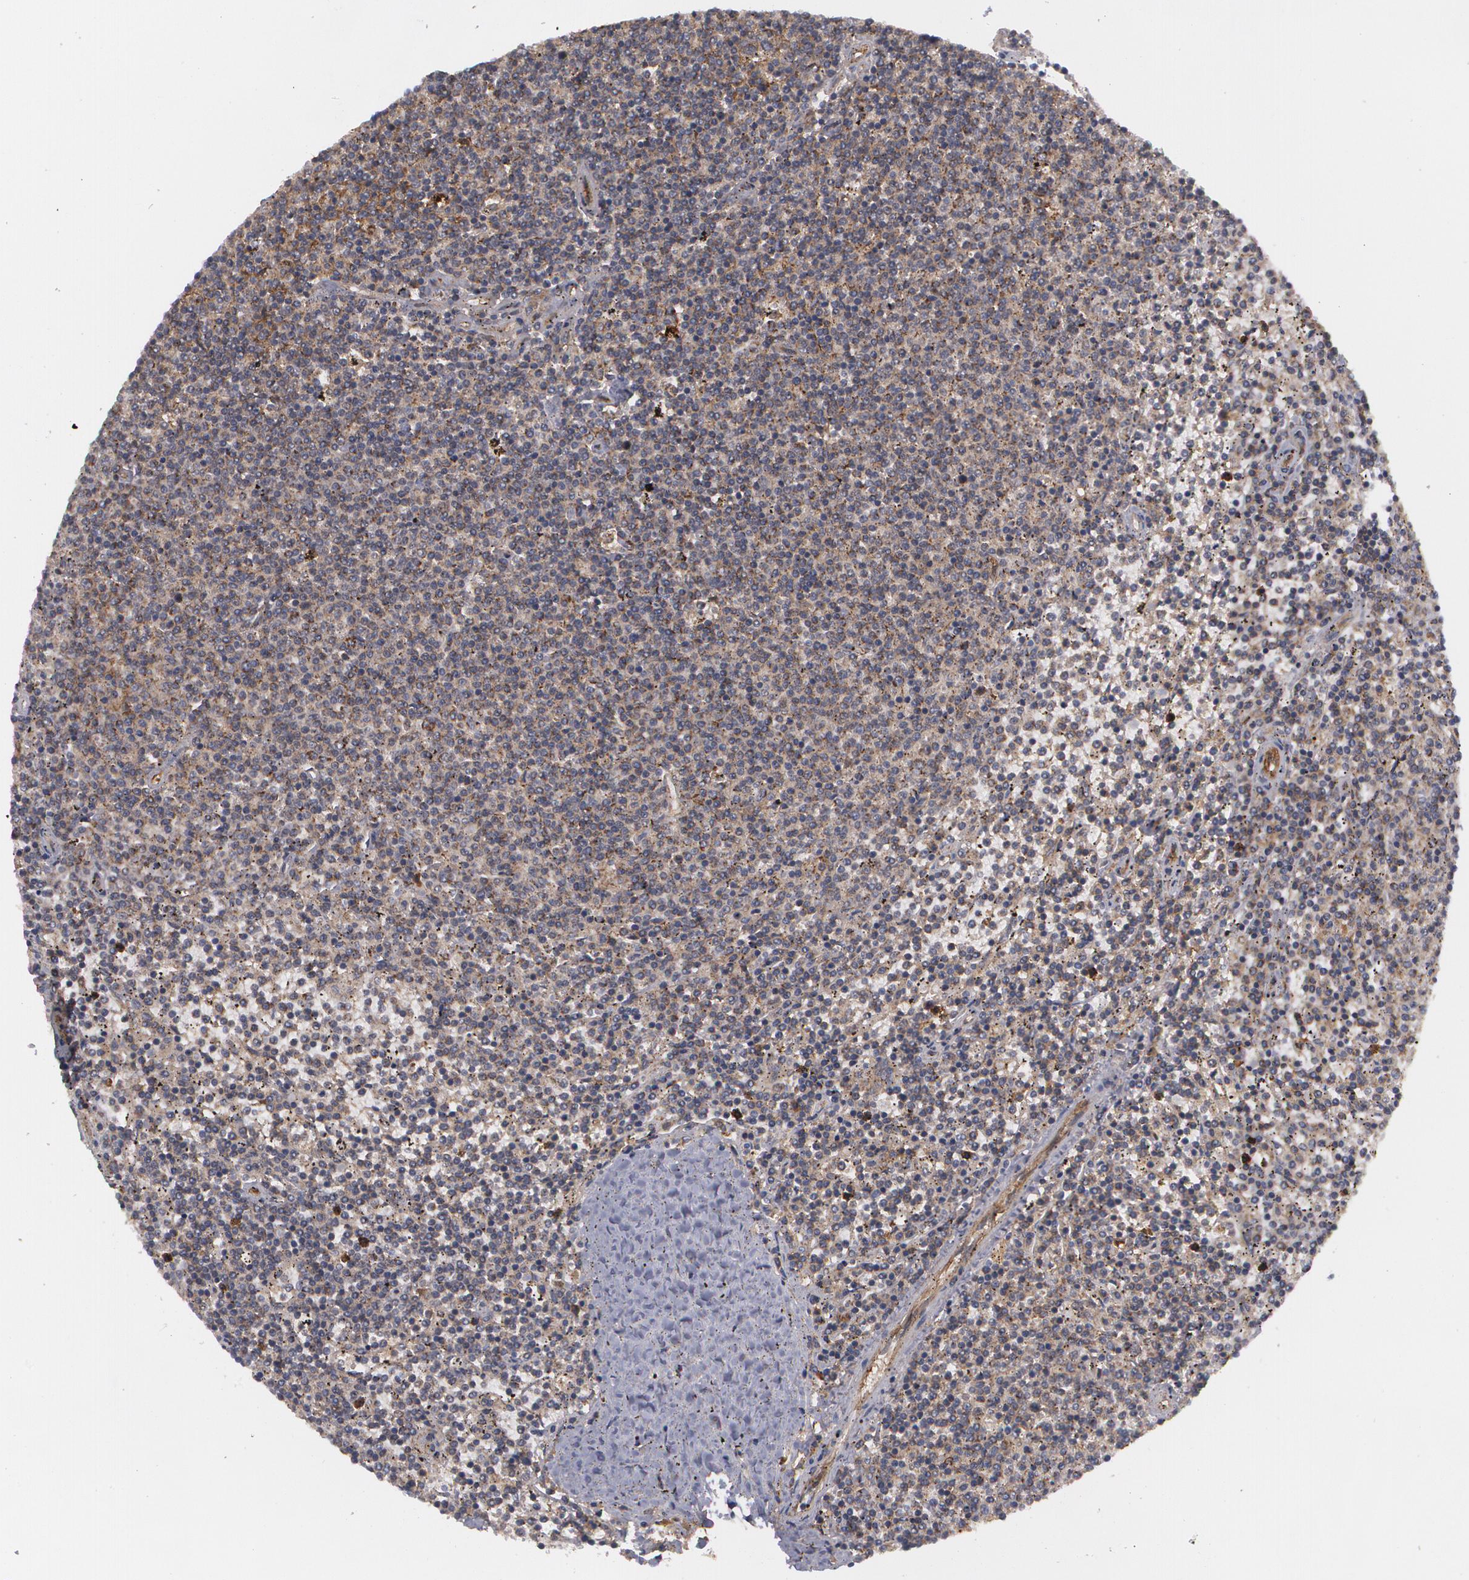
{"staining": {"intensity": "moderate", "quantity": "<25%", "location": "cytoplasmic/membranous"}, "tissue": "lymphoma", "cell_type": "Tumor cells", "image_type": "cancer", "snomed": [{"axis": "morphology", "description": "Malignant lymphoma, non-Hodgkin's type, Low grade"}, {"axis": "topography", "description": "Spleen"}], "caption": "Lymphoma stained with a protein marker displays moderate staining in tumor cells.", "gene": "BMP6", "patient": {"sex": "female", "age": 50}}